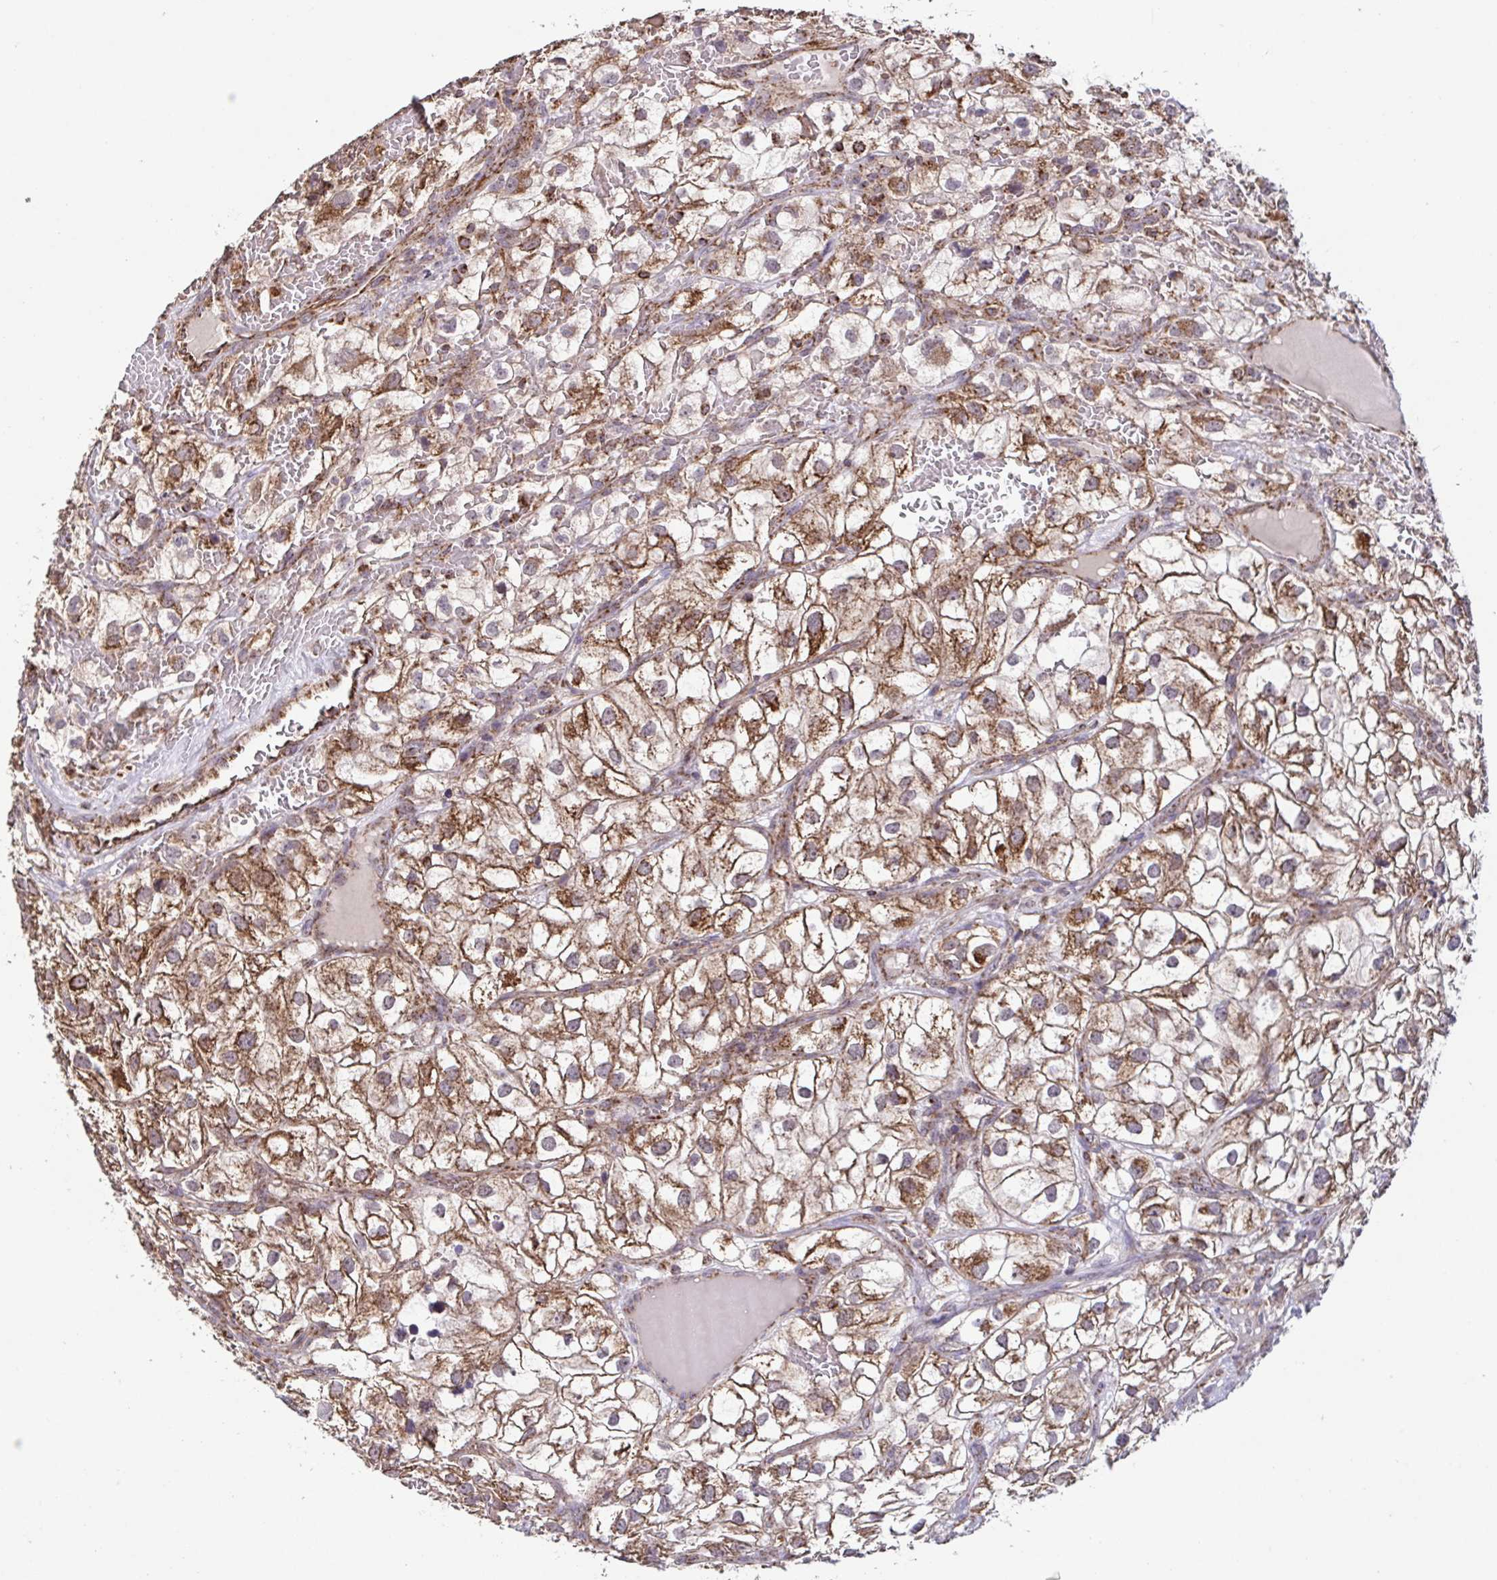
{"staining": {"intensity": "moderate", "quantity": ">75%", "location": "cytoplasmic/membranous"}, "tissue": "renal cancer", "cell_type": "Tumor cells", "image_type": "cancer", "snomed": [{"axis": "morphology", "description": "Adenocarcinoma, NOS"}, {"axis": "topography", "description": "Kidney"}], "caption": "Human renal adenocarcinoma stained with a protein marker exhibits moderate staining in tumor cells.", "gene": "DIP2B", "patient": {"sex": "male", "age": 59}}